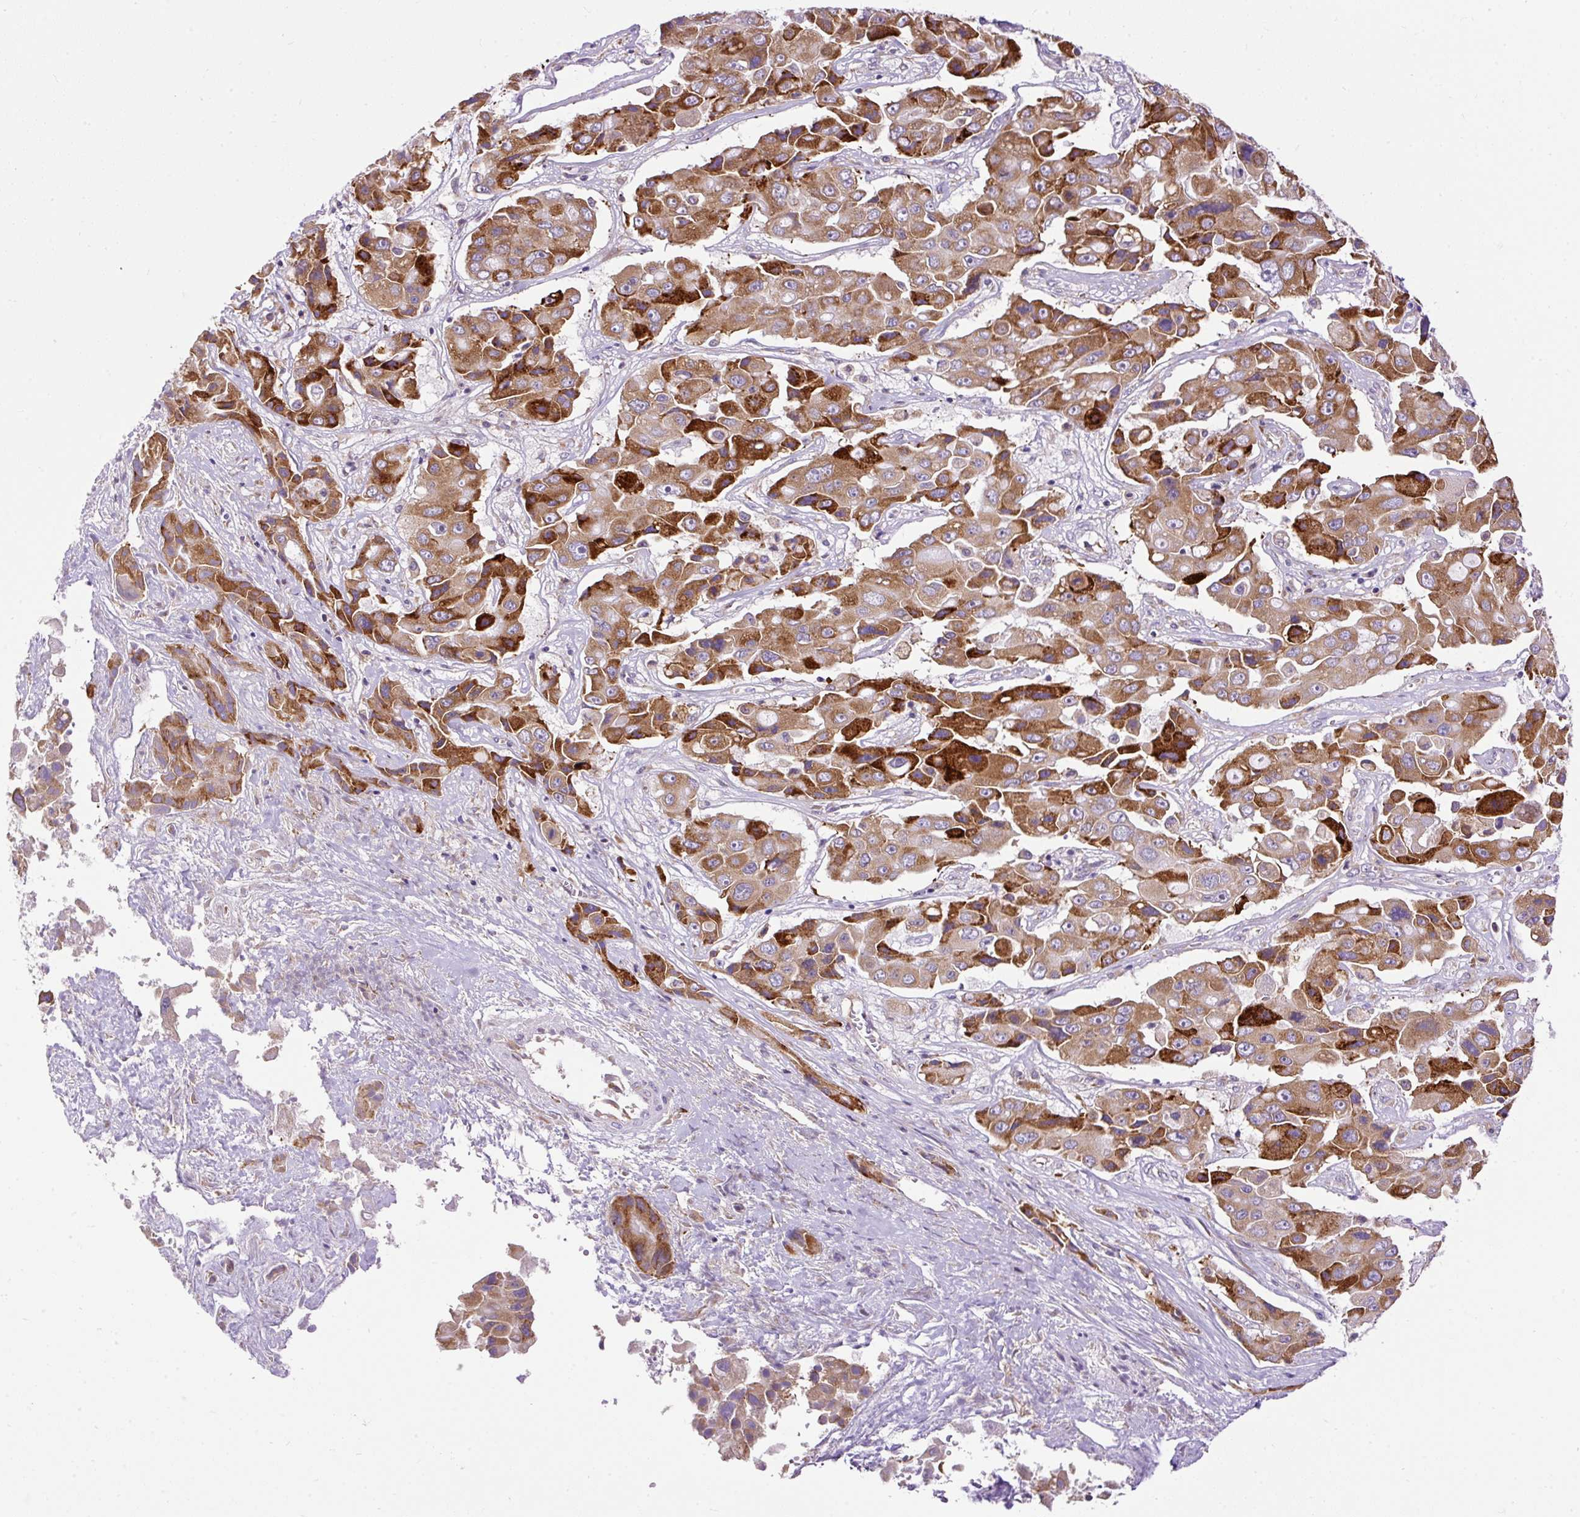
{"staining": {"intensity": "moderate", "quantity": ">75%", "location": "cytoplasmic/membranous"}, "tissue": "liver cancer", "cell_type": "Tumor cells", "image_type": "cancer", "snomed": [{"axis": "morphology", "description": "Cholangiocarcinoma"}, {"axis": "topography", "description": "Liver"}], "caption": "The histopathology image displays immunohistochemical staining of cholangiocarcinoma (liver). There is moderate cytoplasmic/membranous staining is identified in about >75% of tumor cells. (DAB IHC with brightfield microscopy, high magnification).", "gene": "FMC1", "patient": {"sex": "male", "age": 67}}